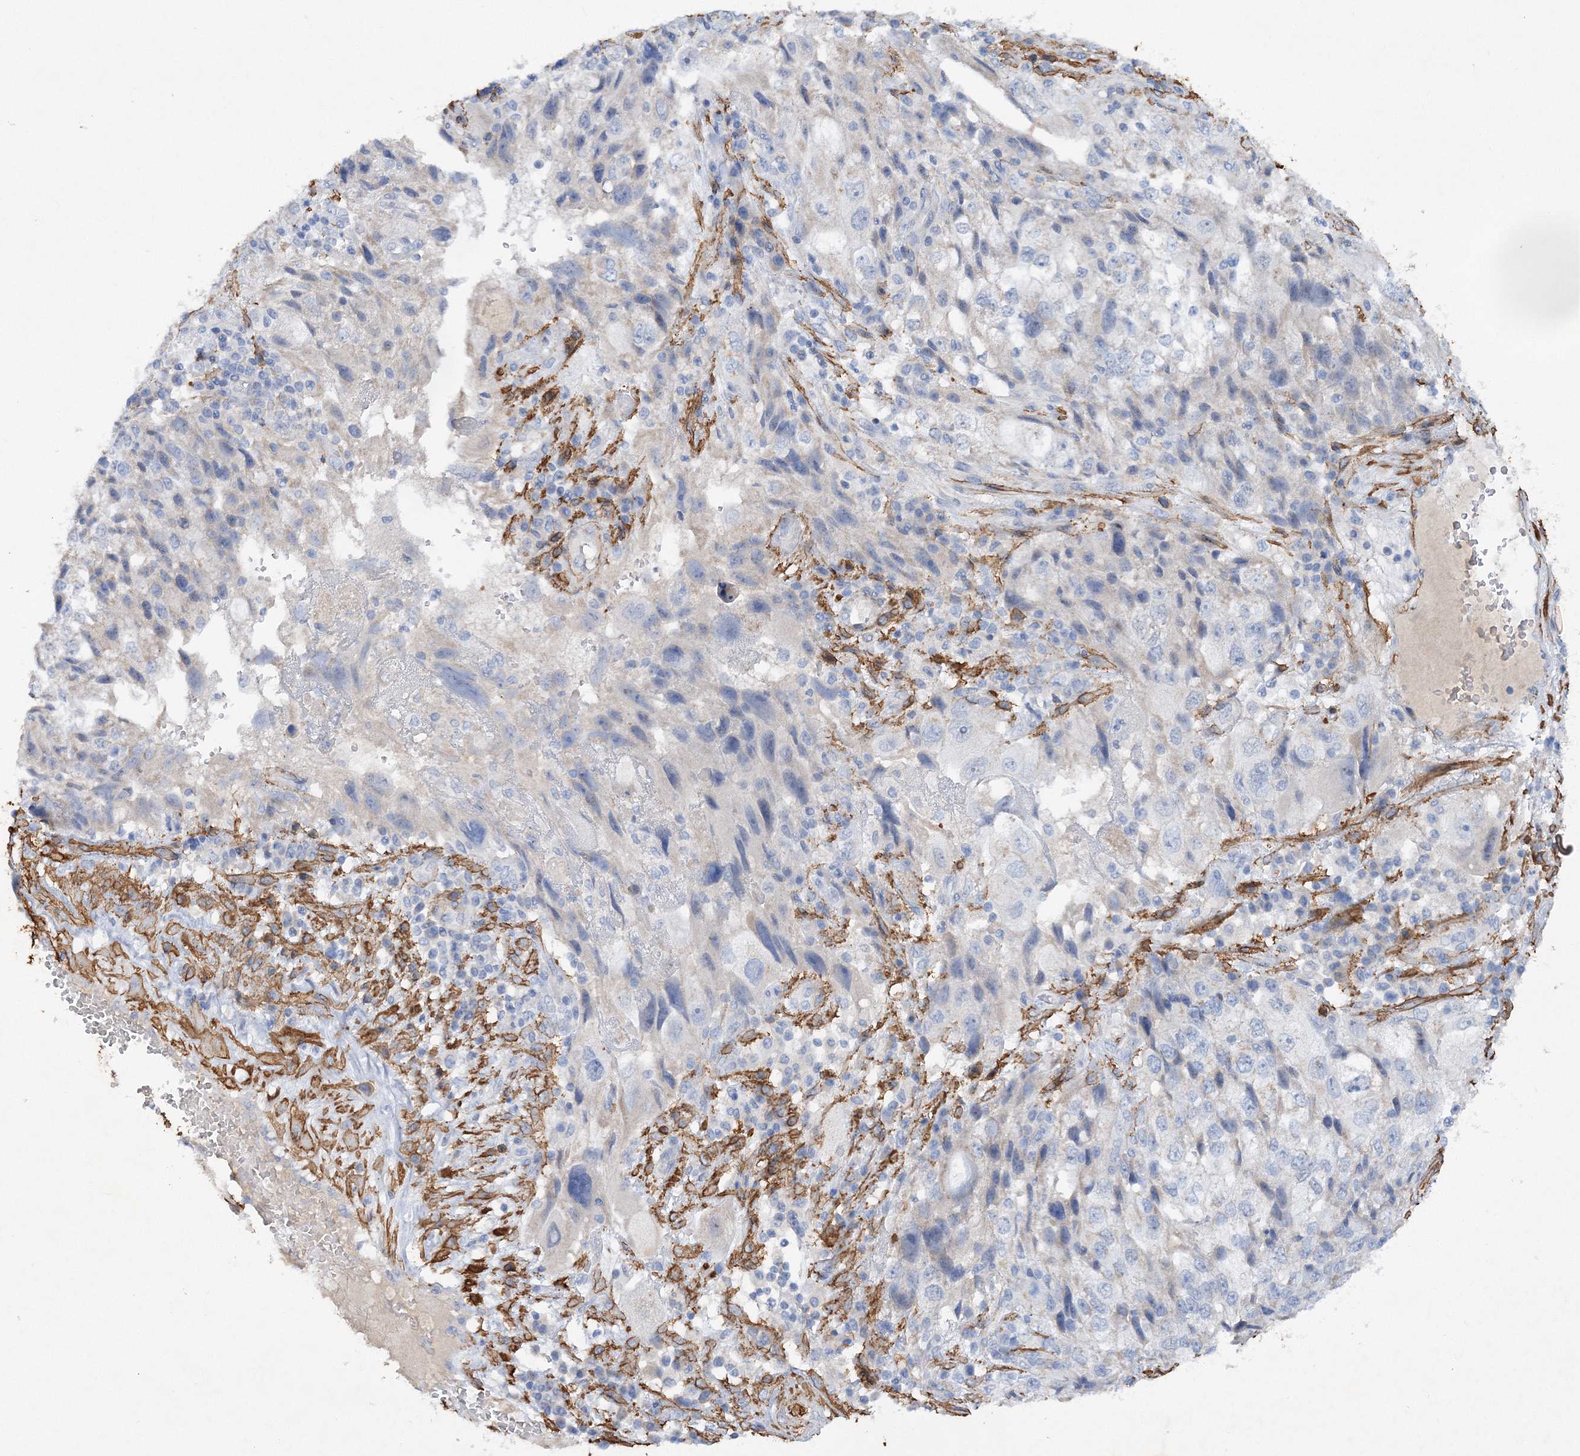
{"staining": {"intensity": "negative", "quantity": "none", "location": "none"}, "tissue": "endometrial cancer", "cell_type": "Tumor cells", "image_type": "cancer", "snomed": [{"axis": "morphology", "description": "Adenocarcinoma, NOS"}, {"axis": "topography", "description": "Endometrium"}], "caption": "Micrograph shows no protein positivity in tumor cells of adenocarcinoma (endometrial) tissue.", "gene": "RTN2", "patient": {"sex": "female", "age": 49}}